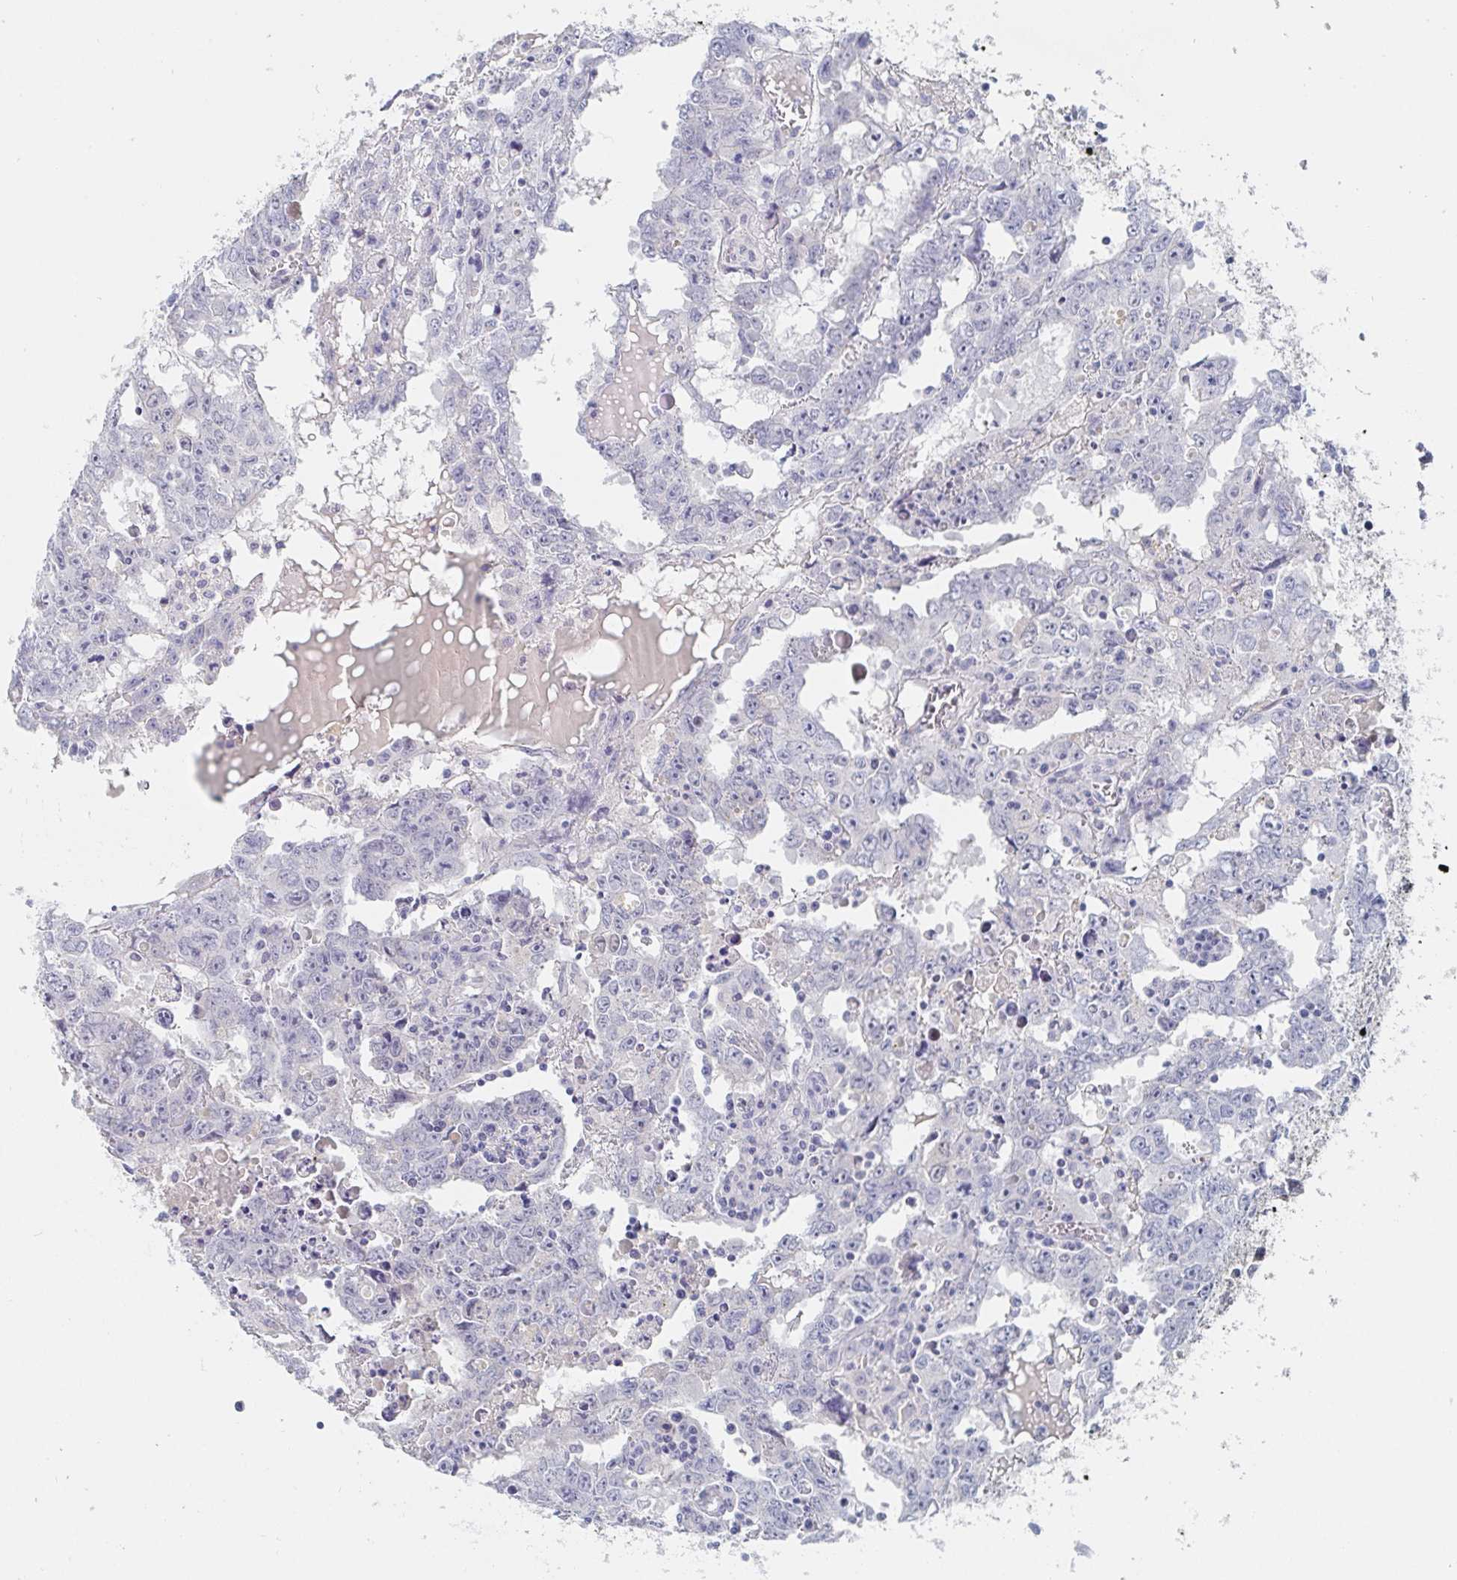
{"staining": {"intensity": "negative", "quantity": "none", "location": "none"}, "tissue": "testis cancer", "cell_type": "Tumor cells", "image_type": "cancer", "snomed": [{"axis": "morphology", "description": "Carcinoma, Embryonal, NOS"}, {"axis": "topography", "description": "Testis"}], "caption": "Immunohistochemistry of human testis embryonal carcinoma exhibits no staining in tumor cells.", "gene": "ZNF430", "patient": {"sex": "male", "age": 22}}